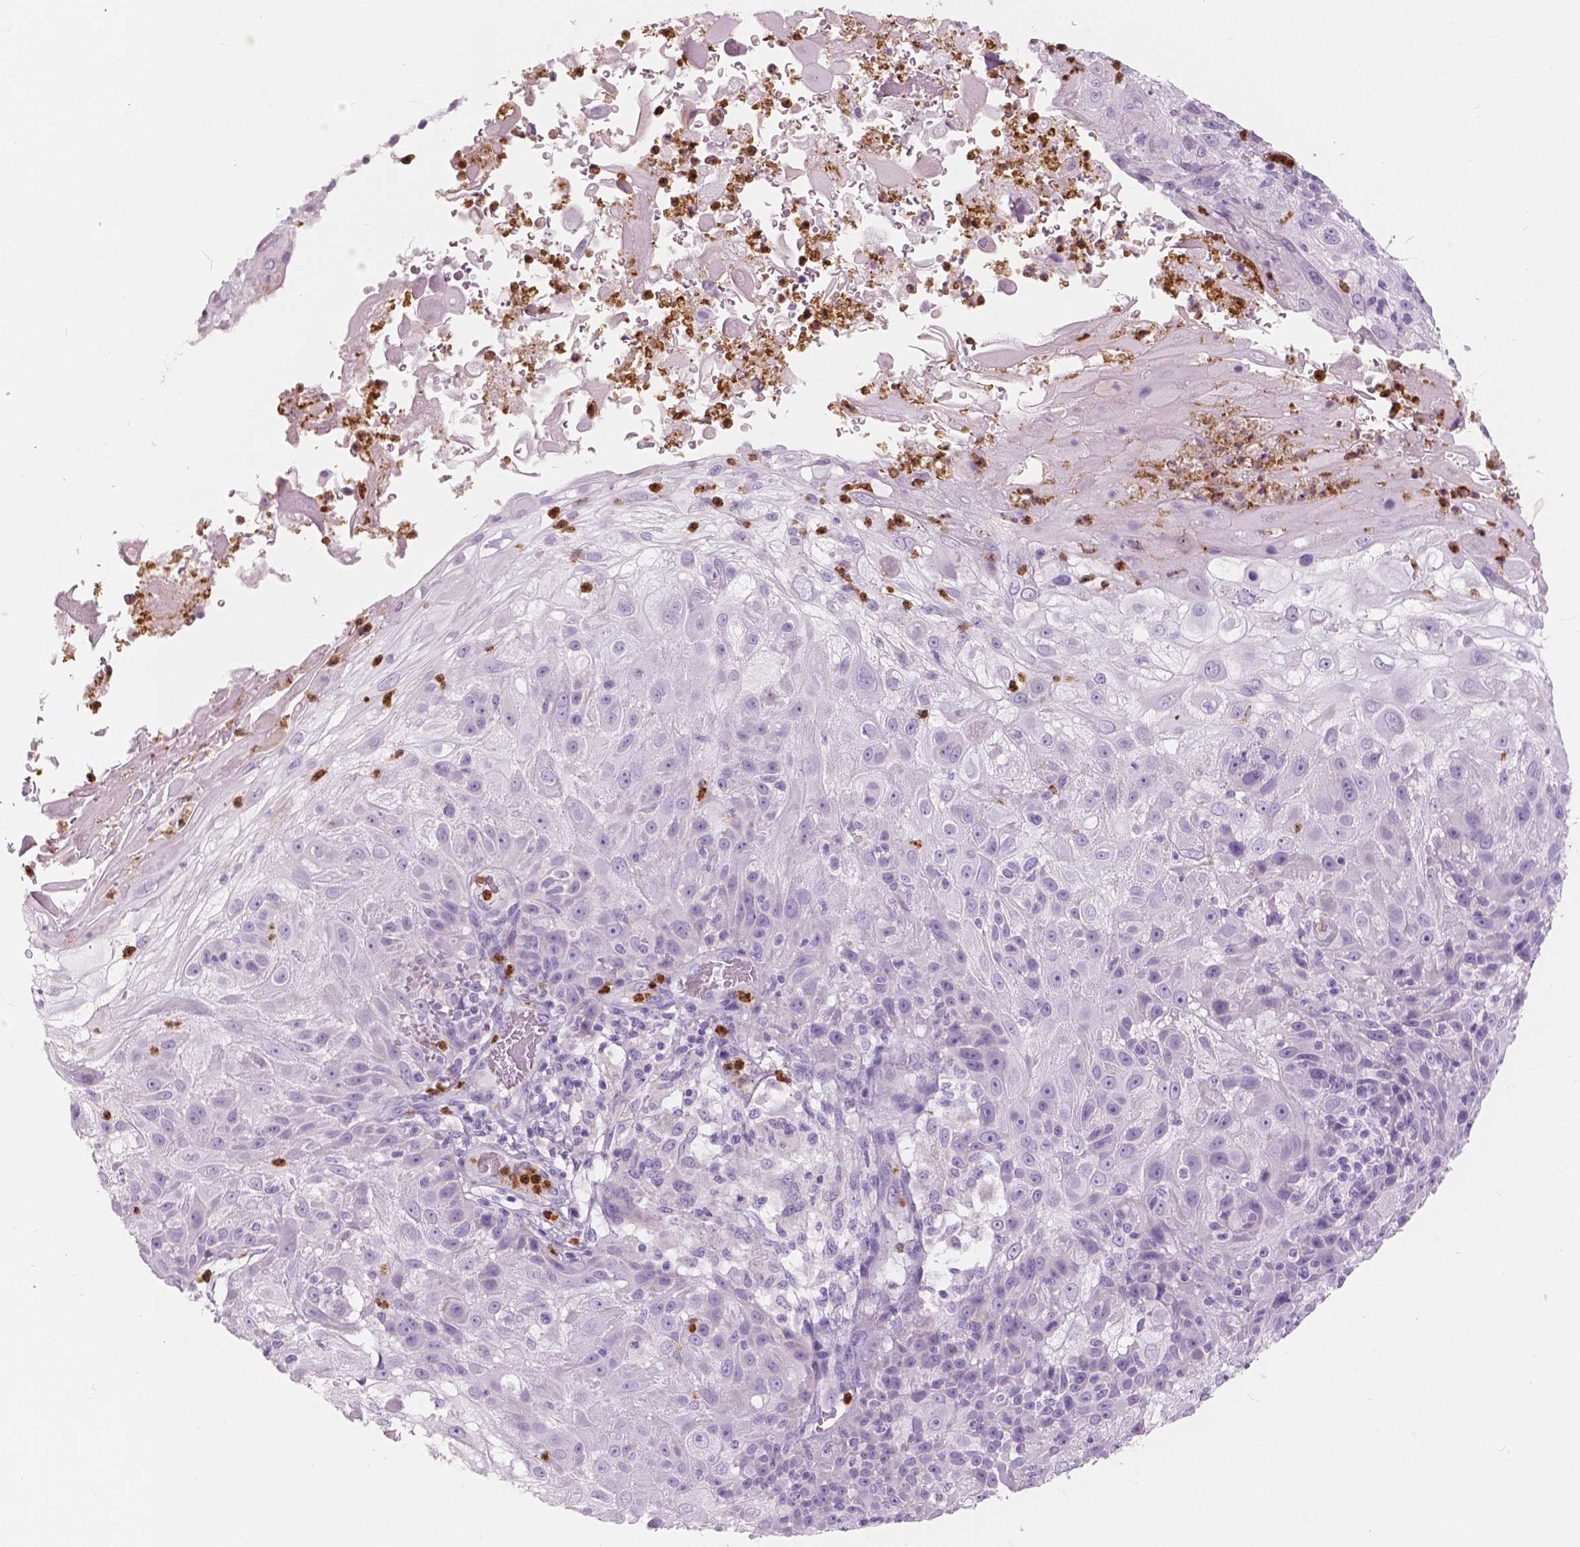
{"staining": {"intensity": "negative", "quantity": "none", "location": "none"}, "tissue": "skin cancer", "cell_type": "Tumor cells", "image_type": "cancer", "snomed": [{"axis": "morphology", "description": "Normal tissue, NOS"}, {"axis": "morphology", "description": "Squamous cell carcinoma, NOS"}, {"axis": "topography", "description": "Skin"}], "caption": "This is a micrograph of IHC staining of skin cancer, which shows no positivity in tumor cells. (Immunohistochemistry, brightfield microscopy, high magnification).", "gene": "CXCR2", "patient": {"sex": "female", "age": 83}}